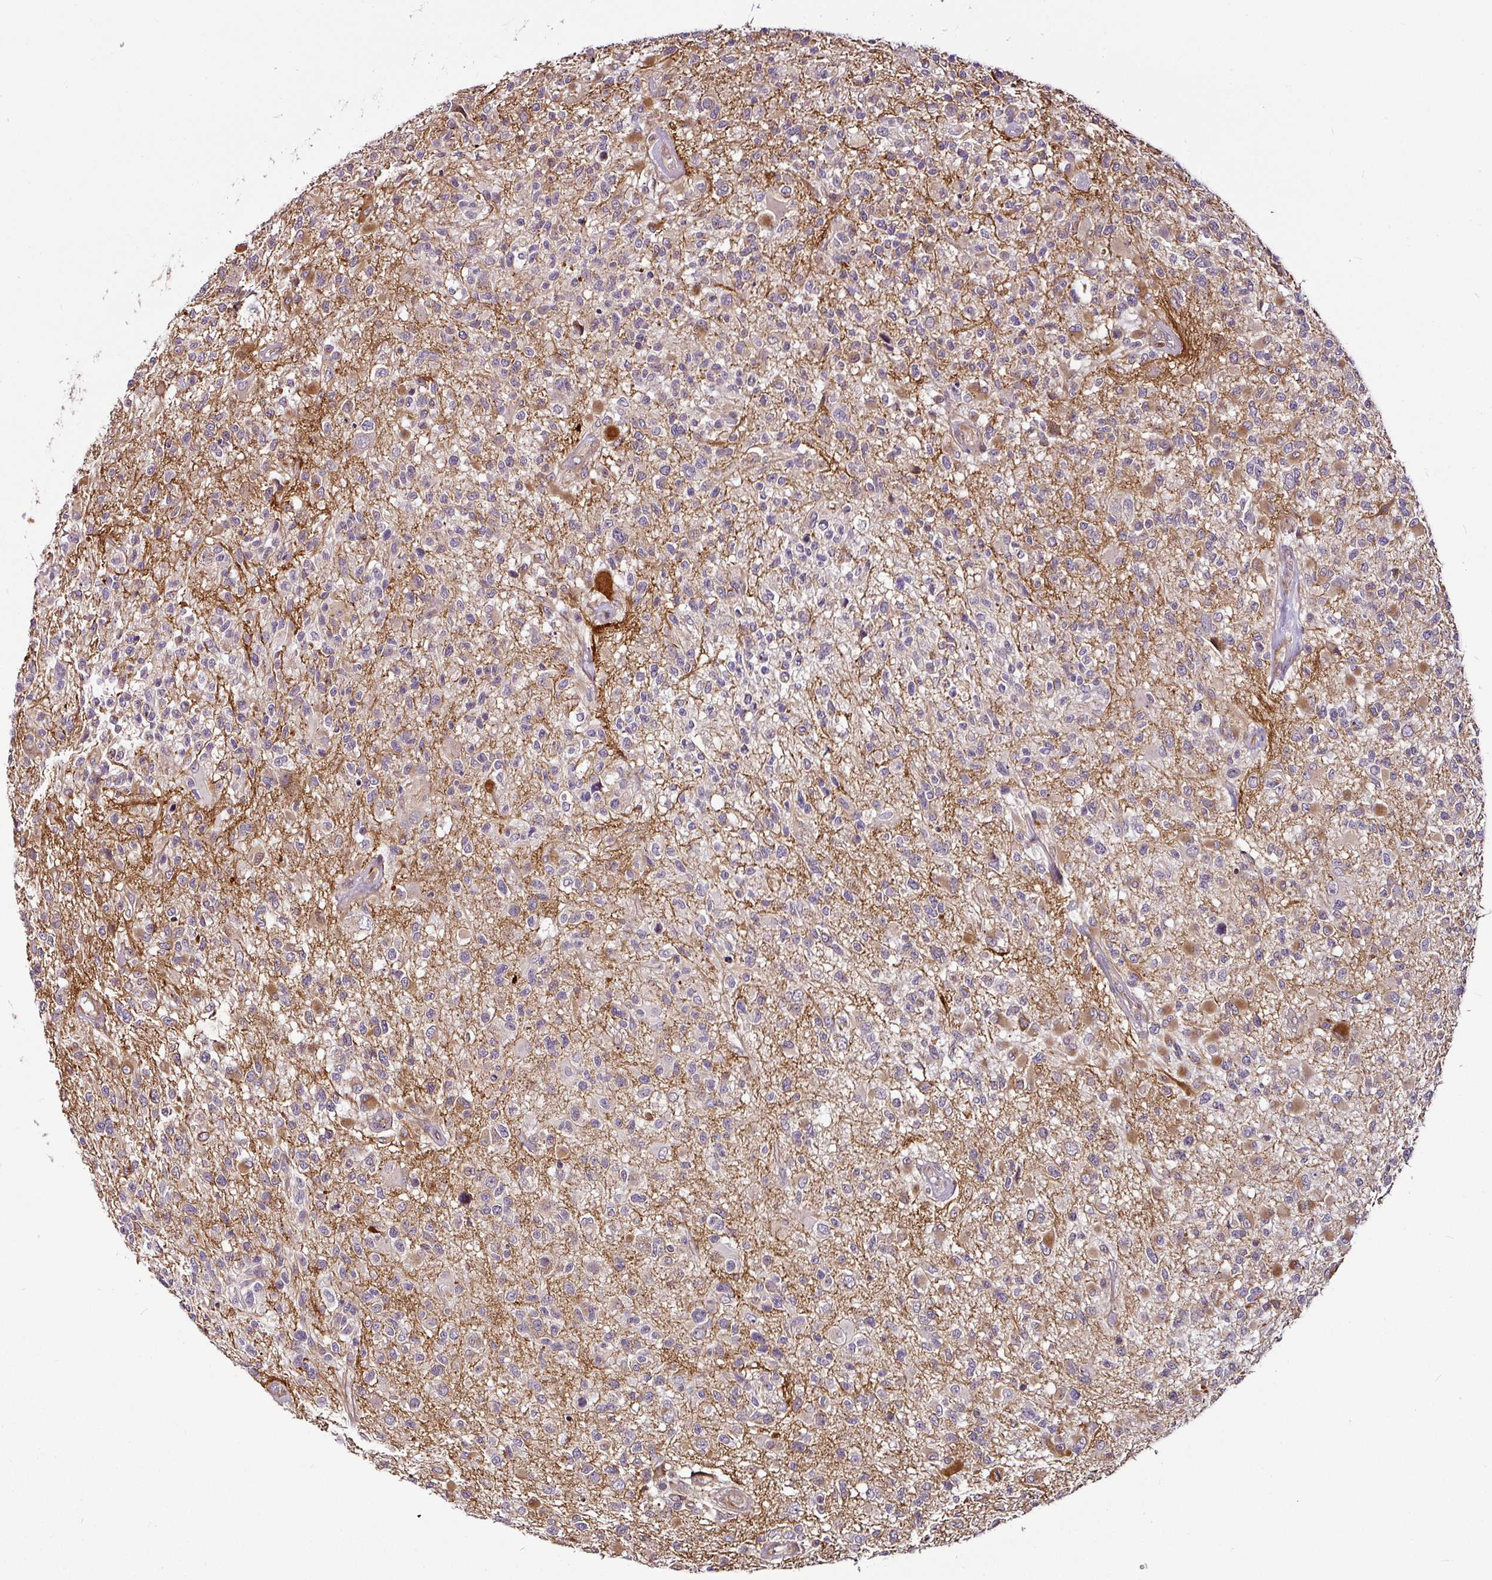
{"staining": {"intensity": "moderate", "quantity": "<25%", "location": "cytoplasmic/membranous"}, "tissue": "glioma", "cell_type": "Tumor cells", "image_type": "cancer", "snomed": [{"axis": "morphology", "description": "Glioma, malignant, High grade"}, {"axis": "morphology", "description": "Glioblastoma, NOS"}, {"axis": "topography", "description": "Brain"}], "caption": "The histopathology image demonstrates immunohistochemical staining of malignant glioma (high-grade). There is moderate cytoplasmic/membranous positivity is appreciated in approximately <25% of tumor cells.", "gene": "DCAF13", "patient": {"sex": "male", "age": 60}}